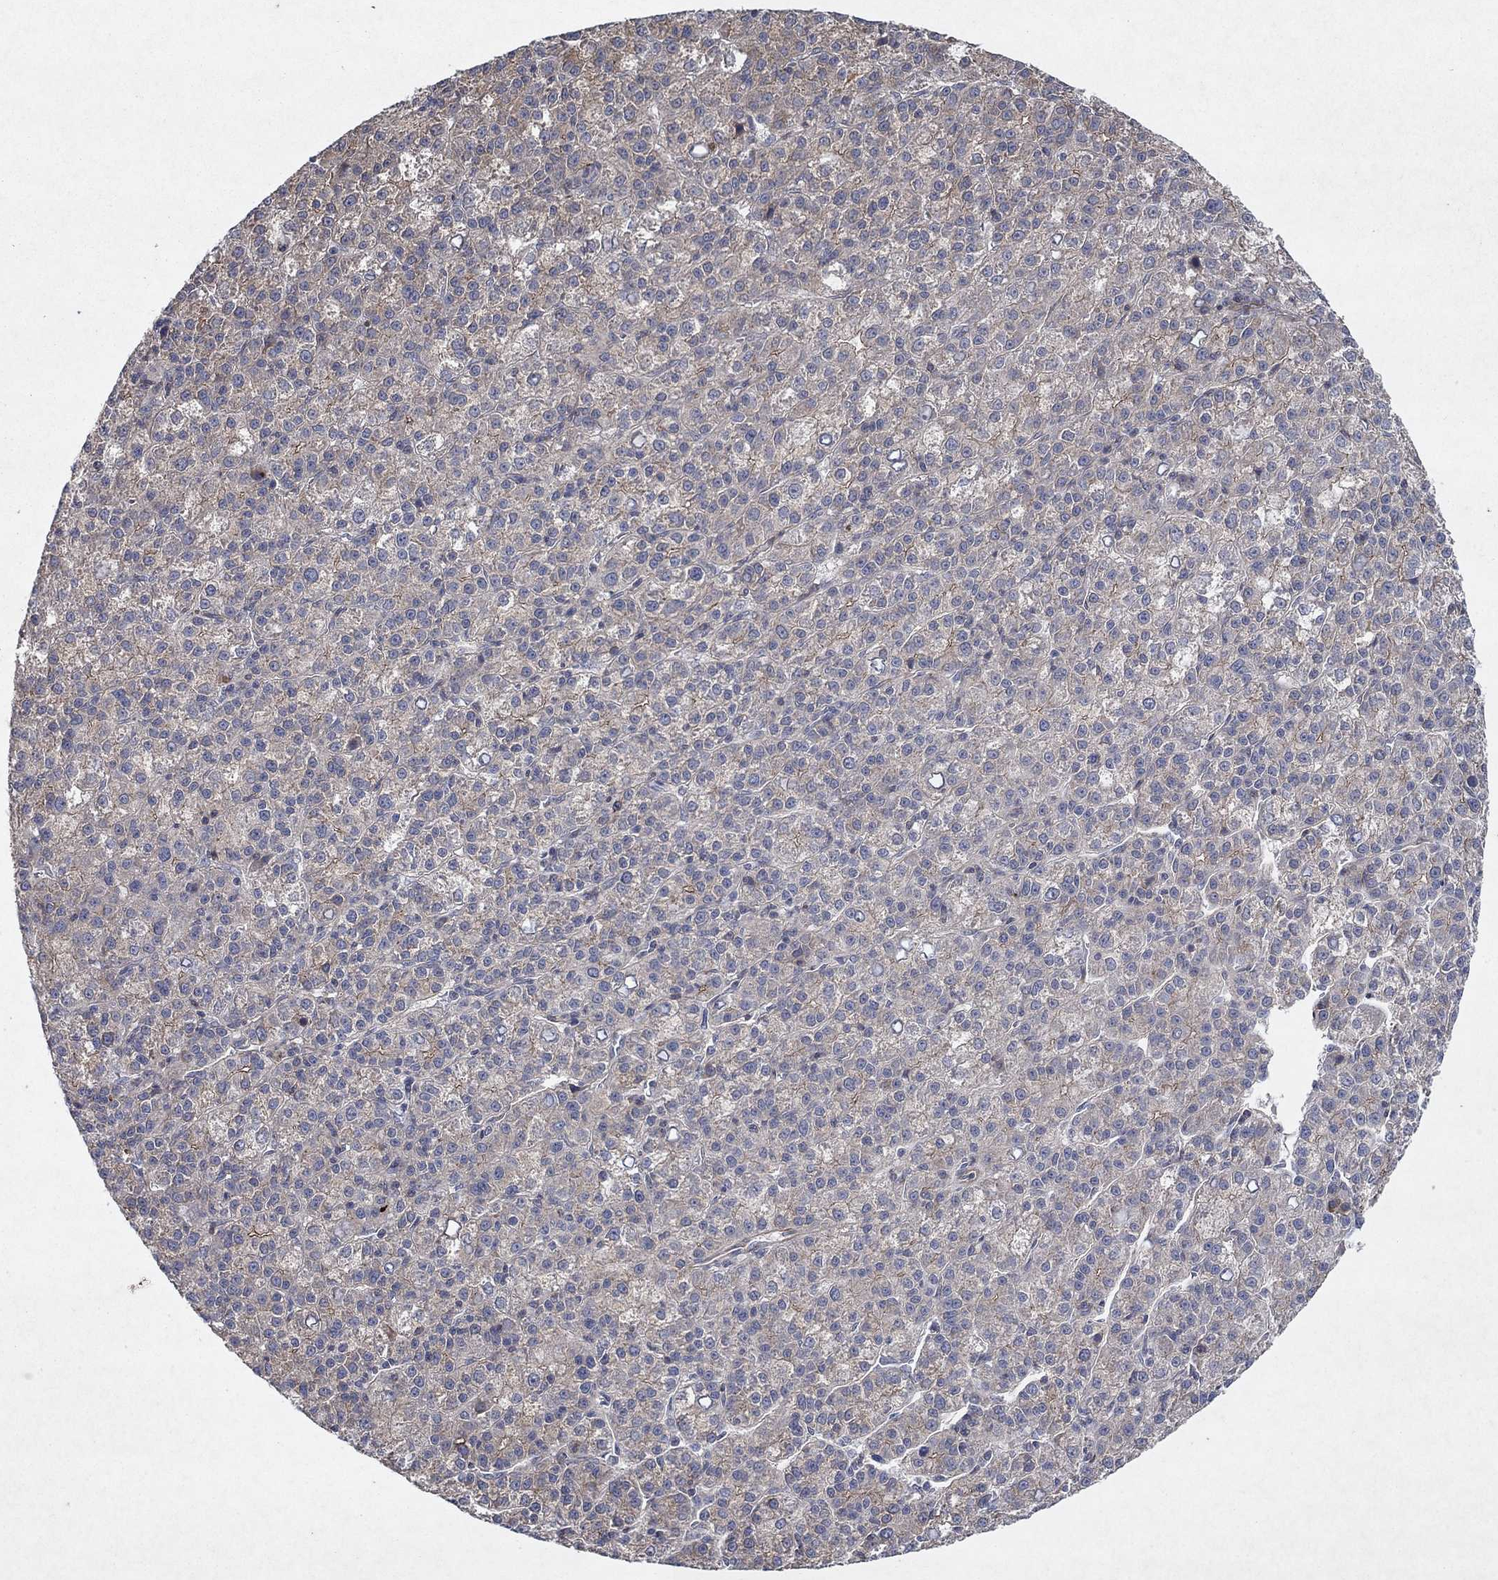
{"staining": {"intensity": "moderate", "quantity": "<25%", "location": "cytoplasmic/membranous"}, "tissue": "liver cancer", "cell_type": "Tumor cells", "image_type": "cancer", "snomed": [{"axis": "morphology", "description": "Carcinoma, Hepatocellular, NOS"}, {"axis": "topography", "description": "Liver"}], "caption": "This is an image of immunohistochemistry (IHC) staining of liver cancer, which shows moderate staining in the cytoplasmic/membranous of tumor cells.", "gene": "FRG1", "patient": {"sex": "female", "age": 60}}